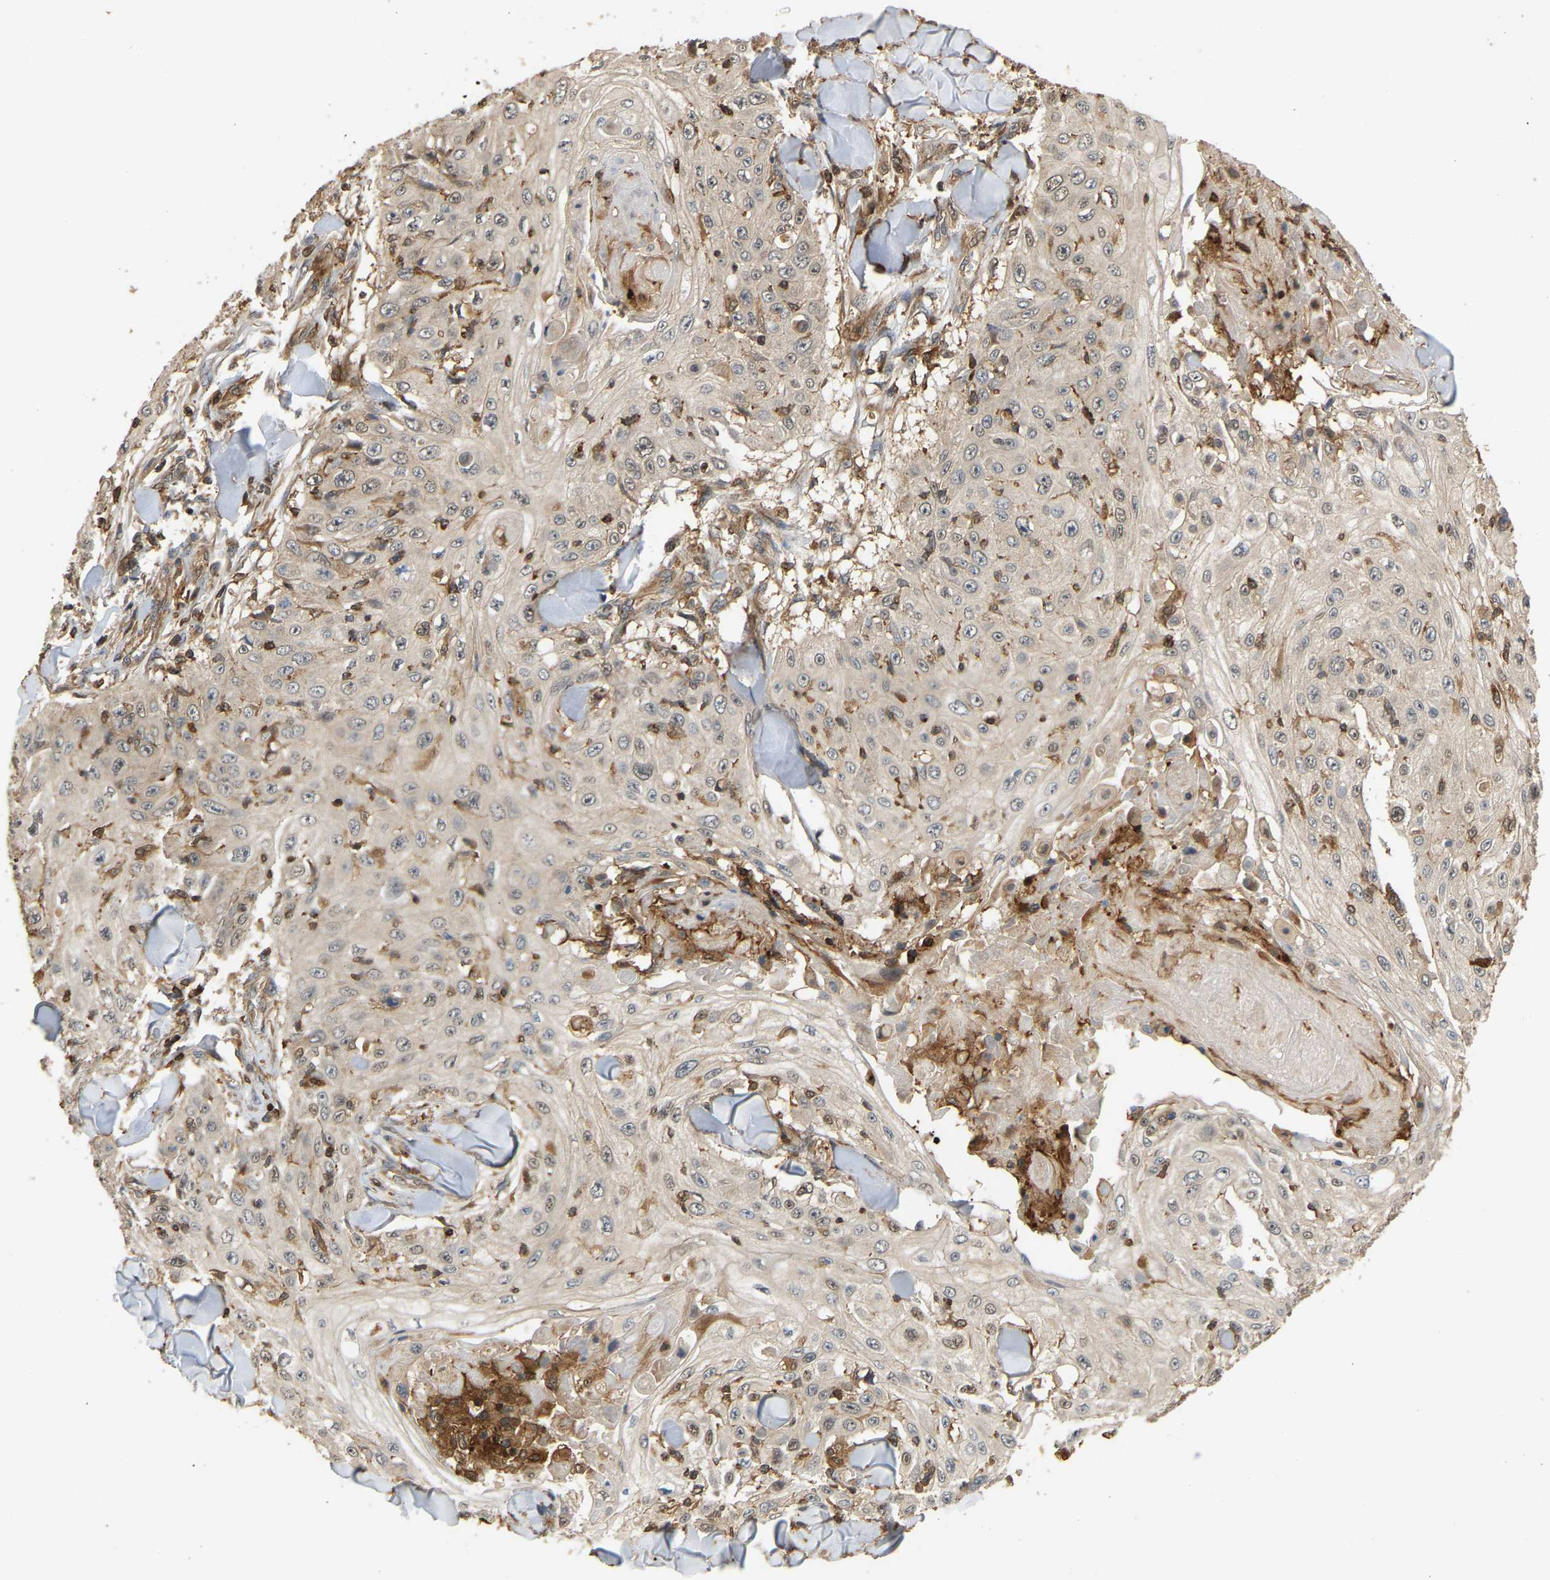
{"staining": {"intensity": "weak", "quantity": ">75%", "location": "cytoplasmic/membranous"}, "tissue": "skin cancer", "cell_type": "Tumor cells", "image_type": "cancer", "snomed": [{"axis": "morphology", "description": "Squamous cell carcinoma, NOS"}, {"axis": "topography", "description": "Skin"}], "caption": "A low amount of weak cytoplasmic/membranous positivity is seen in approximately >75% of tumor cells in skin squamous cell carcinoma tissue.", "gene": "GOPC", "patient": {"sex": "male", "age": 86}}